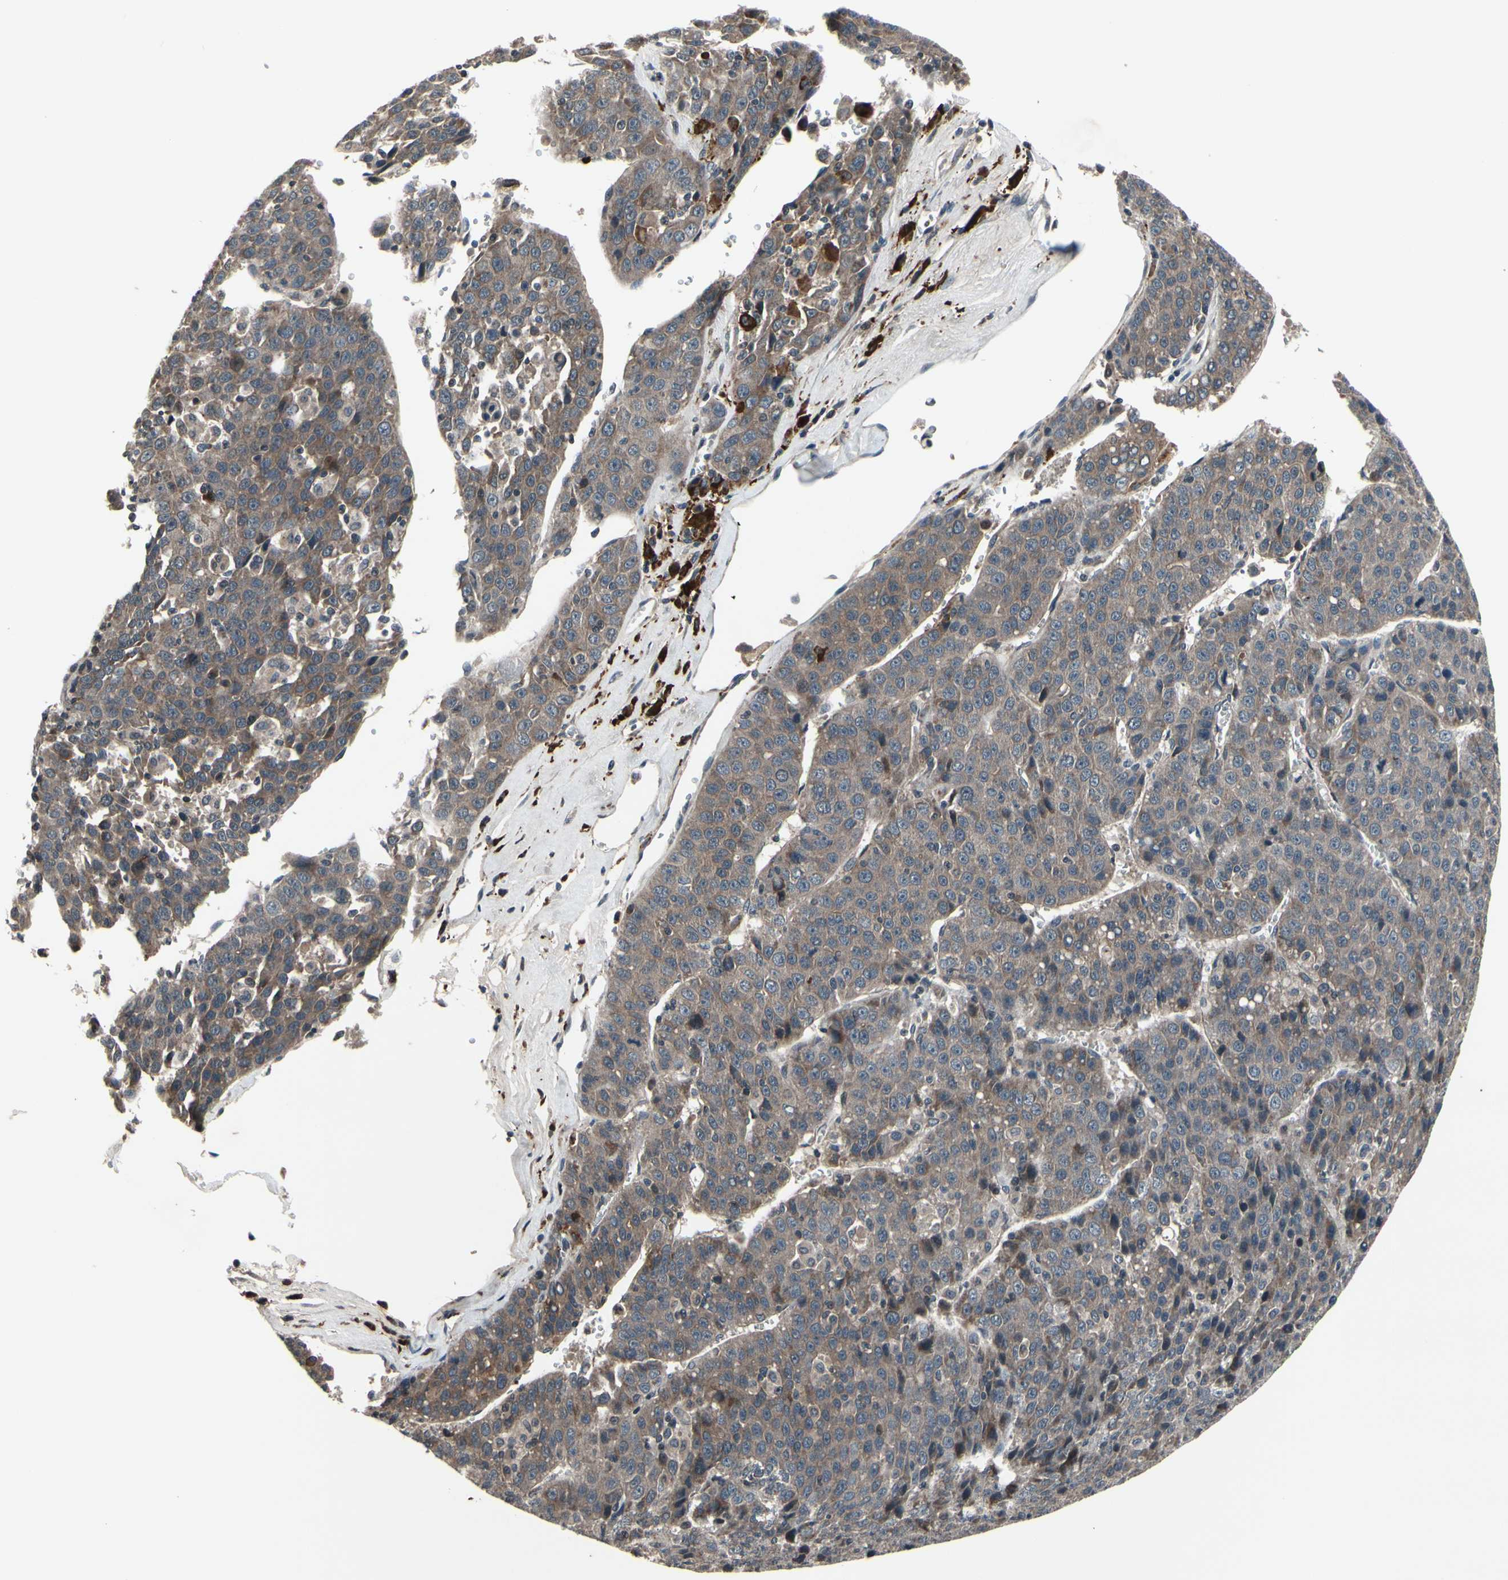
{"staining": {"intensity": "moderate", "quantity": ">75%", "location": "cytoplasmic/membranous"}, "tissue": "liver cancer", "cell_type": "Tumor cells", "image_type": "cancer", "snomed": [{"axis": "morphology", "description": "Carcinoma, Hepatocellular, NOS"}, {"axis": "topography", "description": "Liver"}], "caption": "Immunohistochemical staining of liver cancer (hepatocellular carcinoma) reveals moderate cytoplasmic/membranous protein expression in about >75% of tumor cells.", "gene": "MBTPS2", "patient": {"sex": "female", "age": 53}}